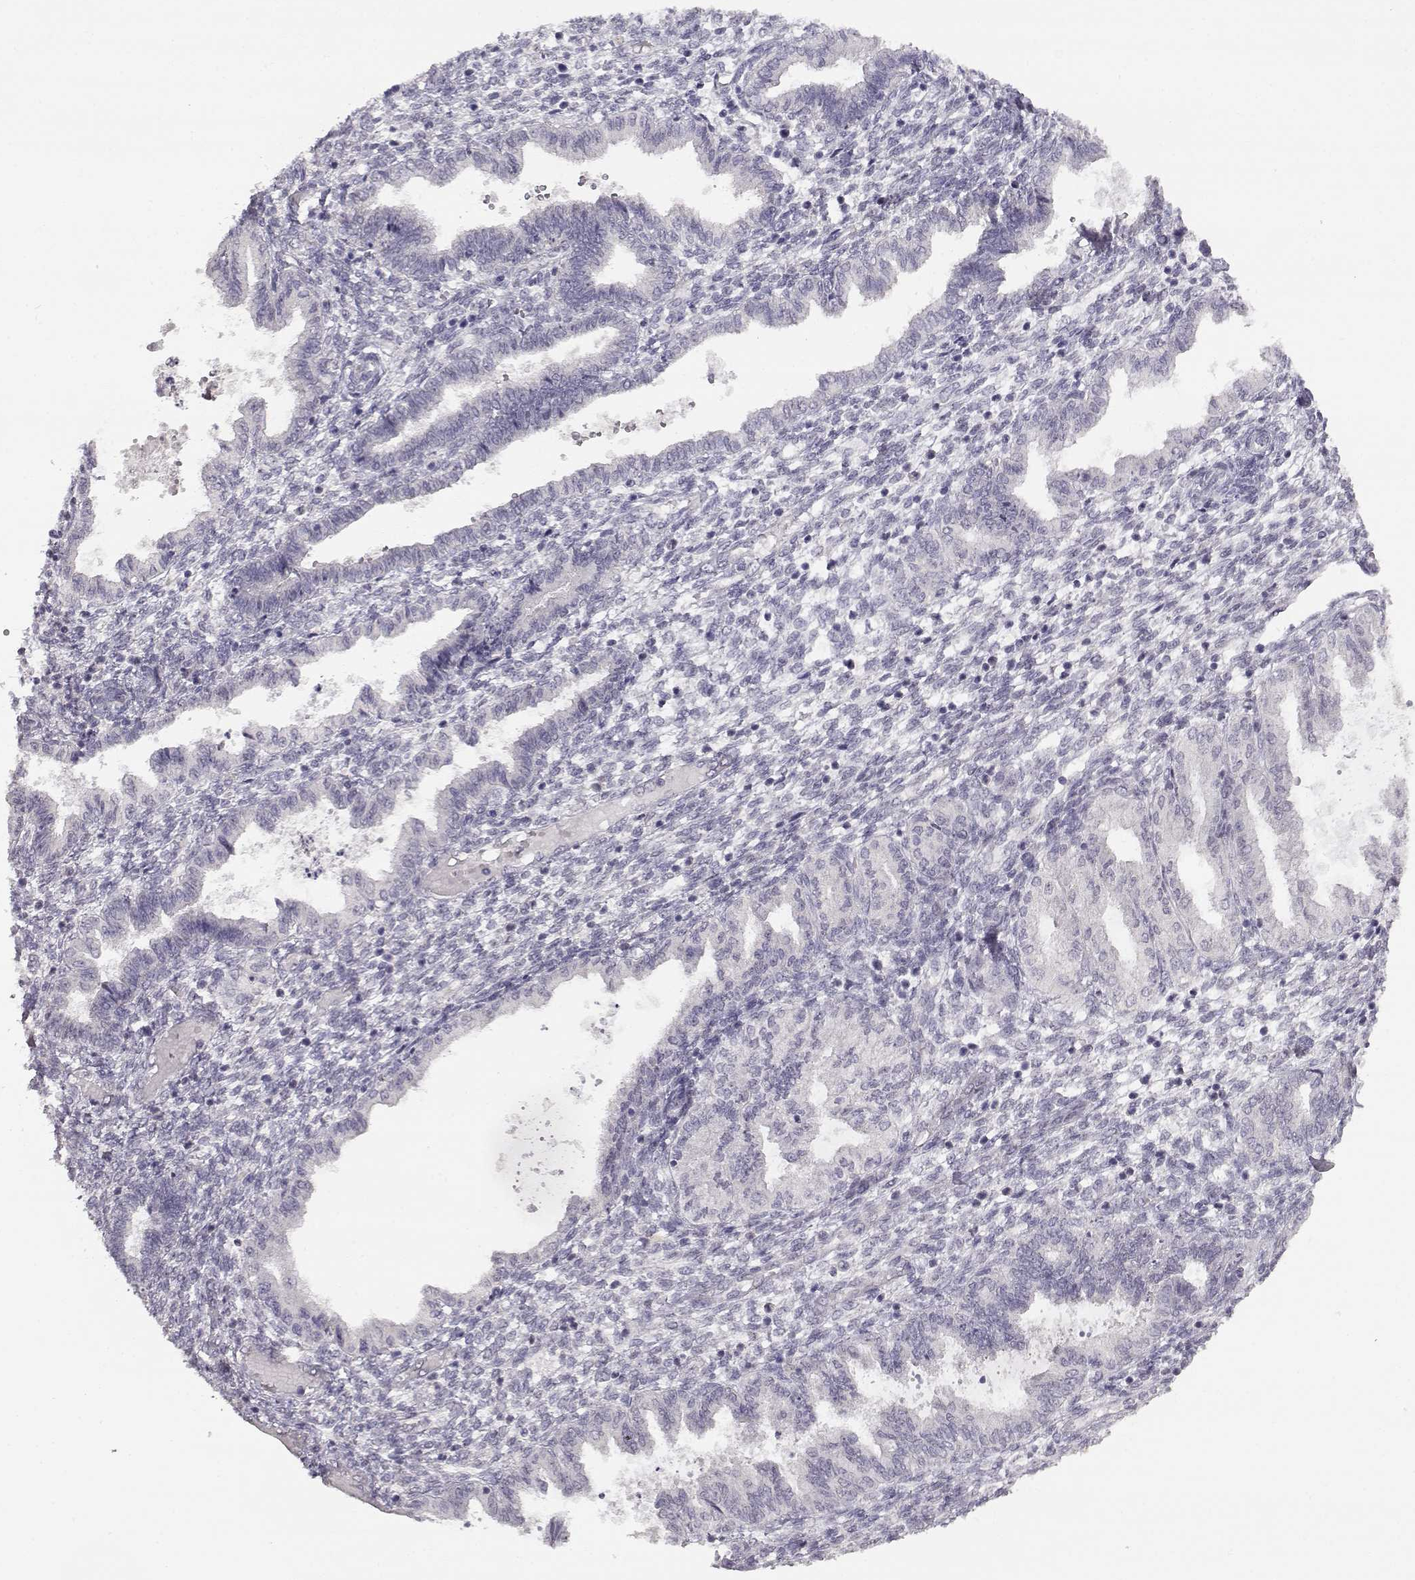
{"staining": {"intensity": "negative", "quantity": "none", "location": "none"}, "tissue": "endometrium", "cell_type": "Cells in endometrial stroma", "image_type": "normal", "snomed": [{"axis": "morphology", "description": "Normal tissue, NOS"}, {"axis": "topography", "description": "Endometrium"}], "caption": "Immunohistochemistry (IHC) histopathology image of benign human endometrium stained for a protein (brown), which demonstrates no staining in cells in endometrial stroma. (Stains: DAB IHC with hematoxylin counter stain, Microscopy: brightfield microscopy at high magnification).", "gene": "RHOXF2", "patient": {"sex": "female", "age": 43}}